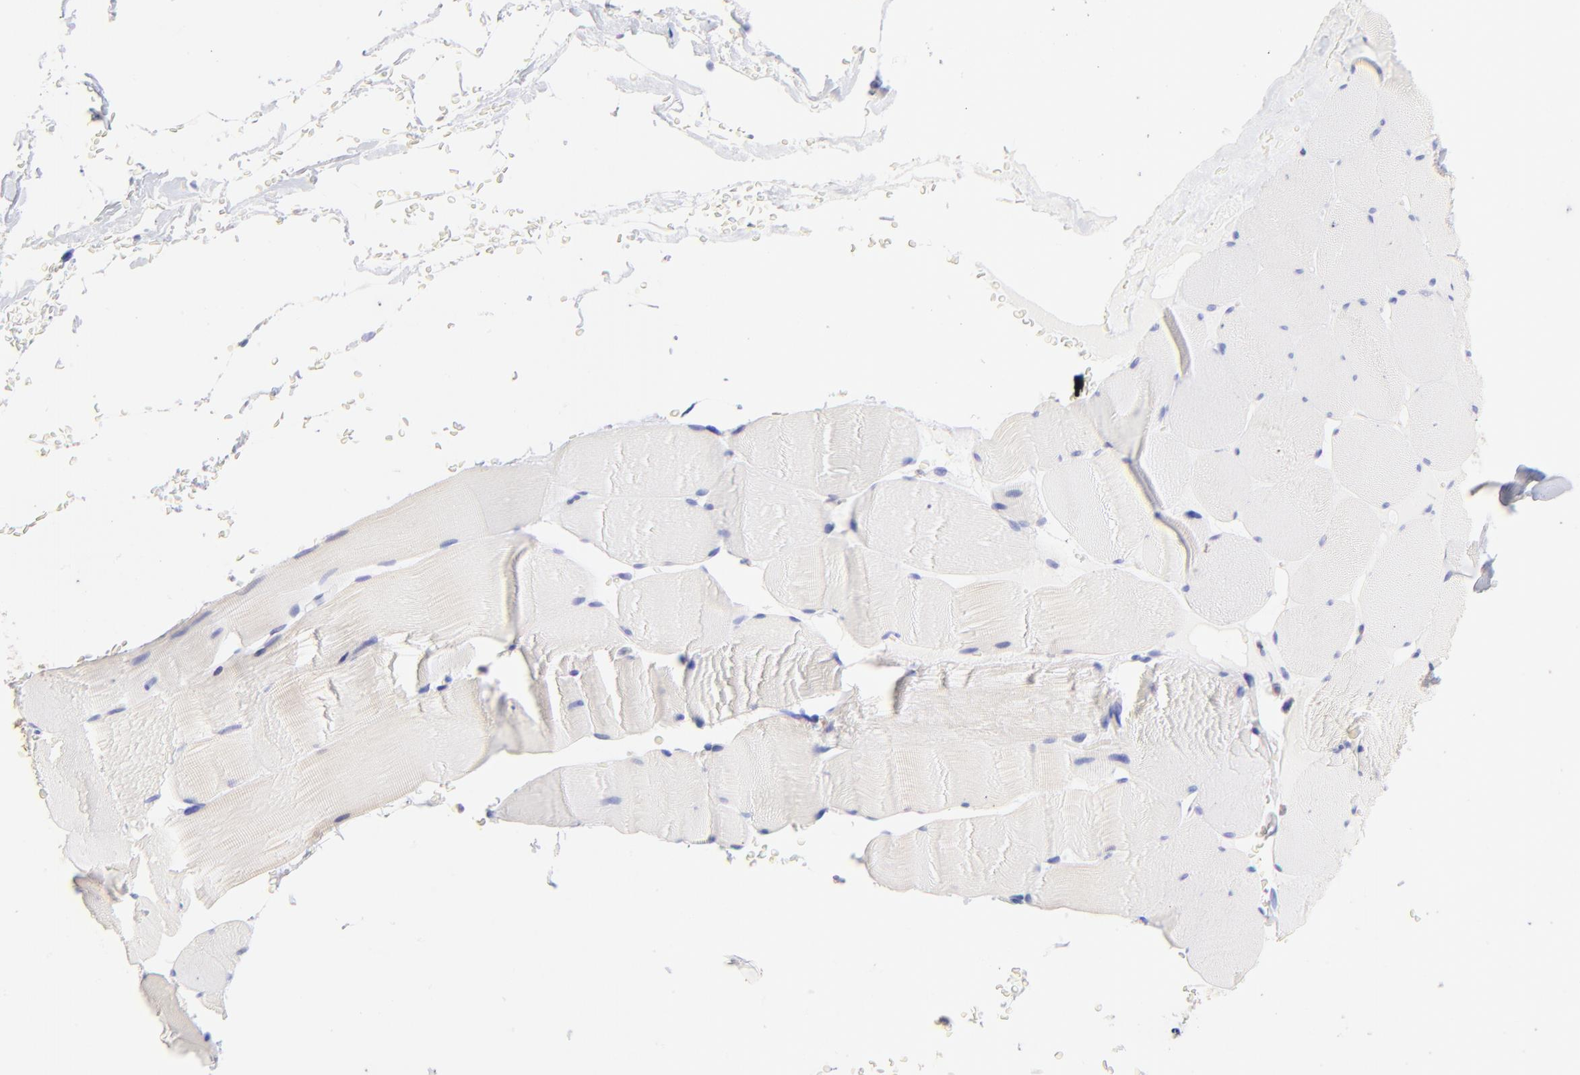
{"staining": {"intensity": "negative", "quantity": "none", "location": "none"}, "tissue": "skeletal muscle", "cell_type": "Myocytes", "image_type": "normal", "snomed": [{"axis": "morphology", "description": "Normal tissue, NOS"}, {"axis": "topography", "description": "Skeletal muscle"}], "caption": "Immunohistochemical staining of unremarkable human skeletal muscle shows no significant expression in myocytes. Nuclei are stained in blue.", "gene": "IRAG2", "patient": {"sex": "male", "age": 62}}